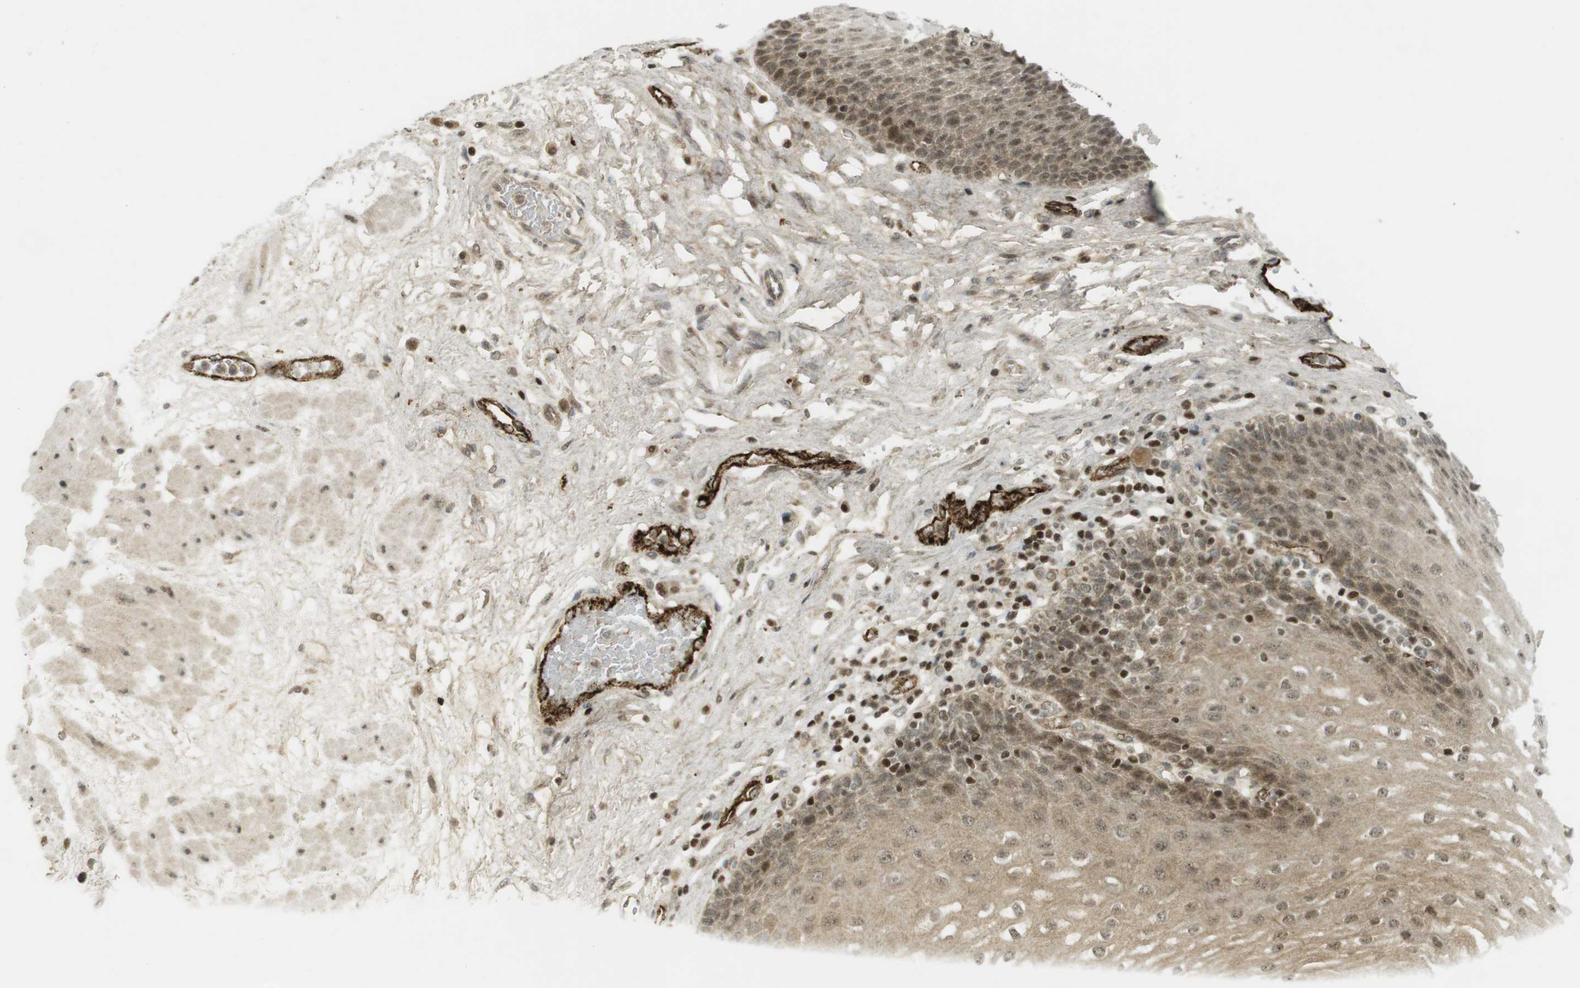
{"staining": {"intensity": "moderate", "quantity": ">75%", "location": "cytoplasmic/membranous,nuclear"}, "tissue": "esophagus", "cell_type": "Squamous epithelial cells", "image_type": "normal", "snomed": [{"axis": "morphology", "description": "Normal tissue, NOS"}, {"axis": "topography", "description": "Esophagus"}], "caption": "Protein expression by immunohistochemistry exhibits moderate cytoplasmic/membranous,nuclear expression in approximately >75% of squamous epithelial cells in normal esophagus.", "gene": "PPP1R13B", "patient": {"sex": "male", "age": 48}}